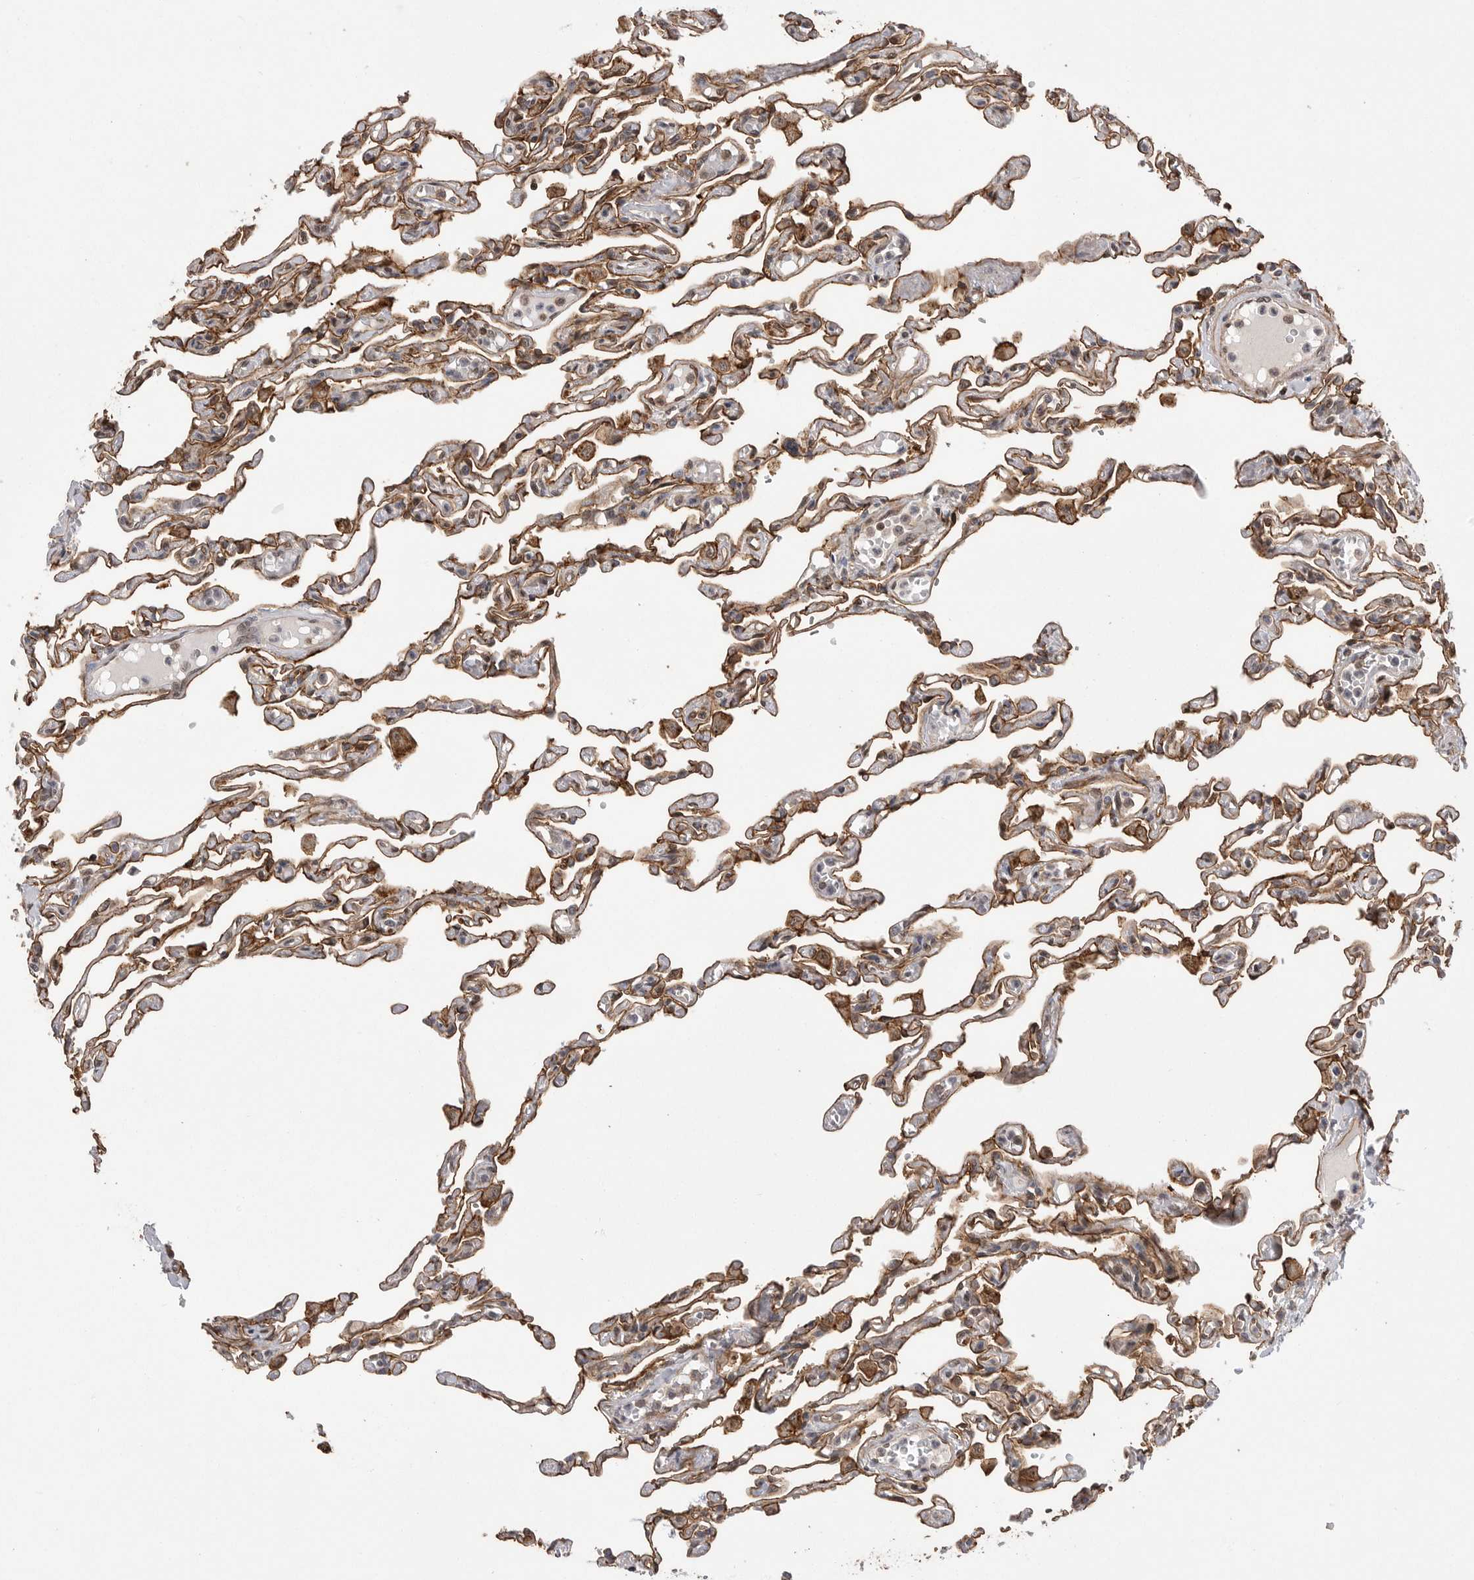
{"staining": {"intensity": "strong", "quantity": ">75%", "location": "cytoplasmic/membranous"}, "tissue": "lung", "cell_type": "Alveolar cells", "image_type": "normal", "snomed": [{"axis": "morphology", "description": "Normal tissue, NOS"}, {"axis": "topography", "description": "Lung"}], "caption": "Immunohistochemistry photomicrograph of benign lung: lung stained using immunohistochemistry exhibits high levels of strong protein expression localized specifically in the cytoplasmic/membranous of alveolar cells, appearing as a cytoplasmic/membranous brown color.", "gene": "NECTIN1", "patient": {"sex": "male", "age": 21}}